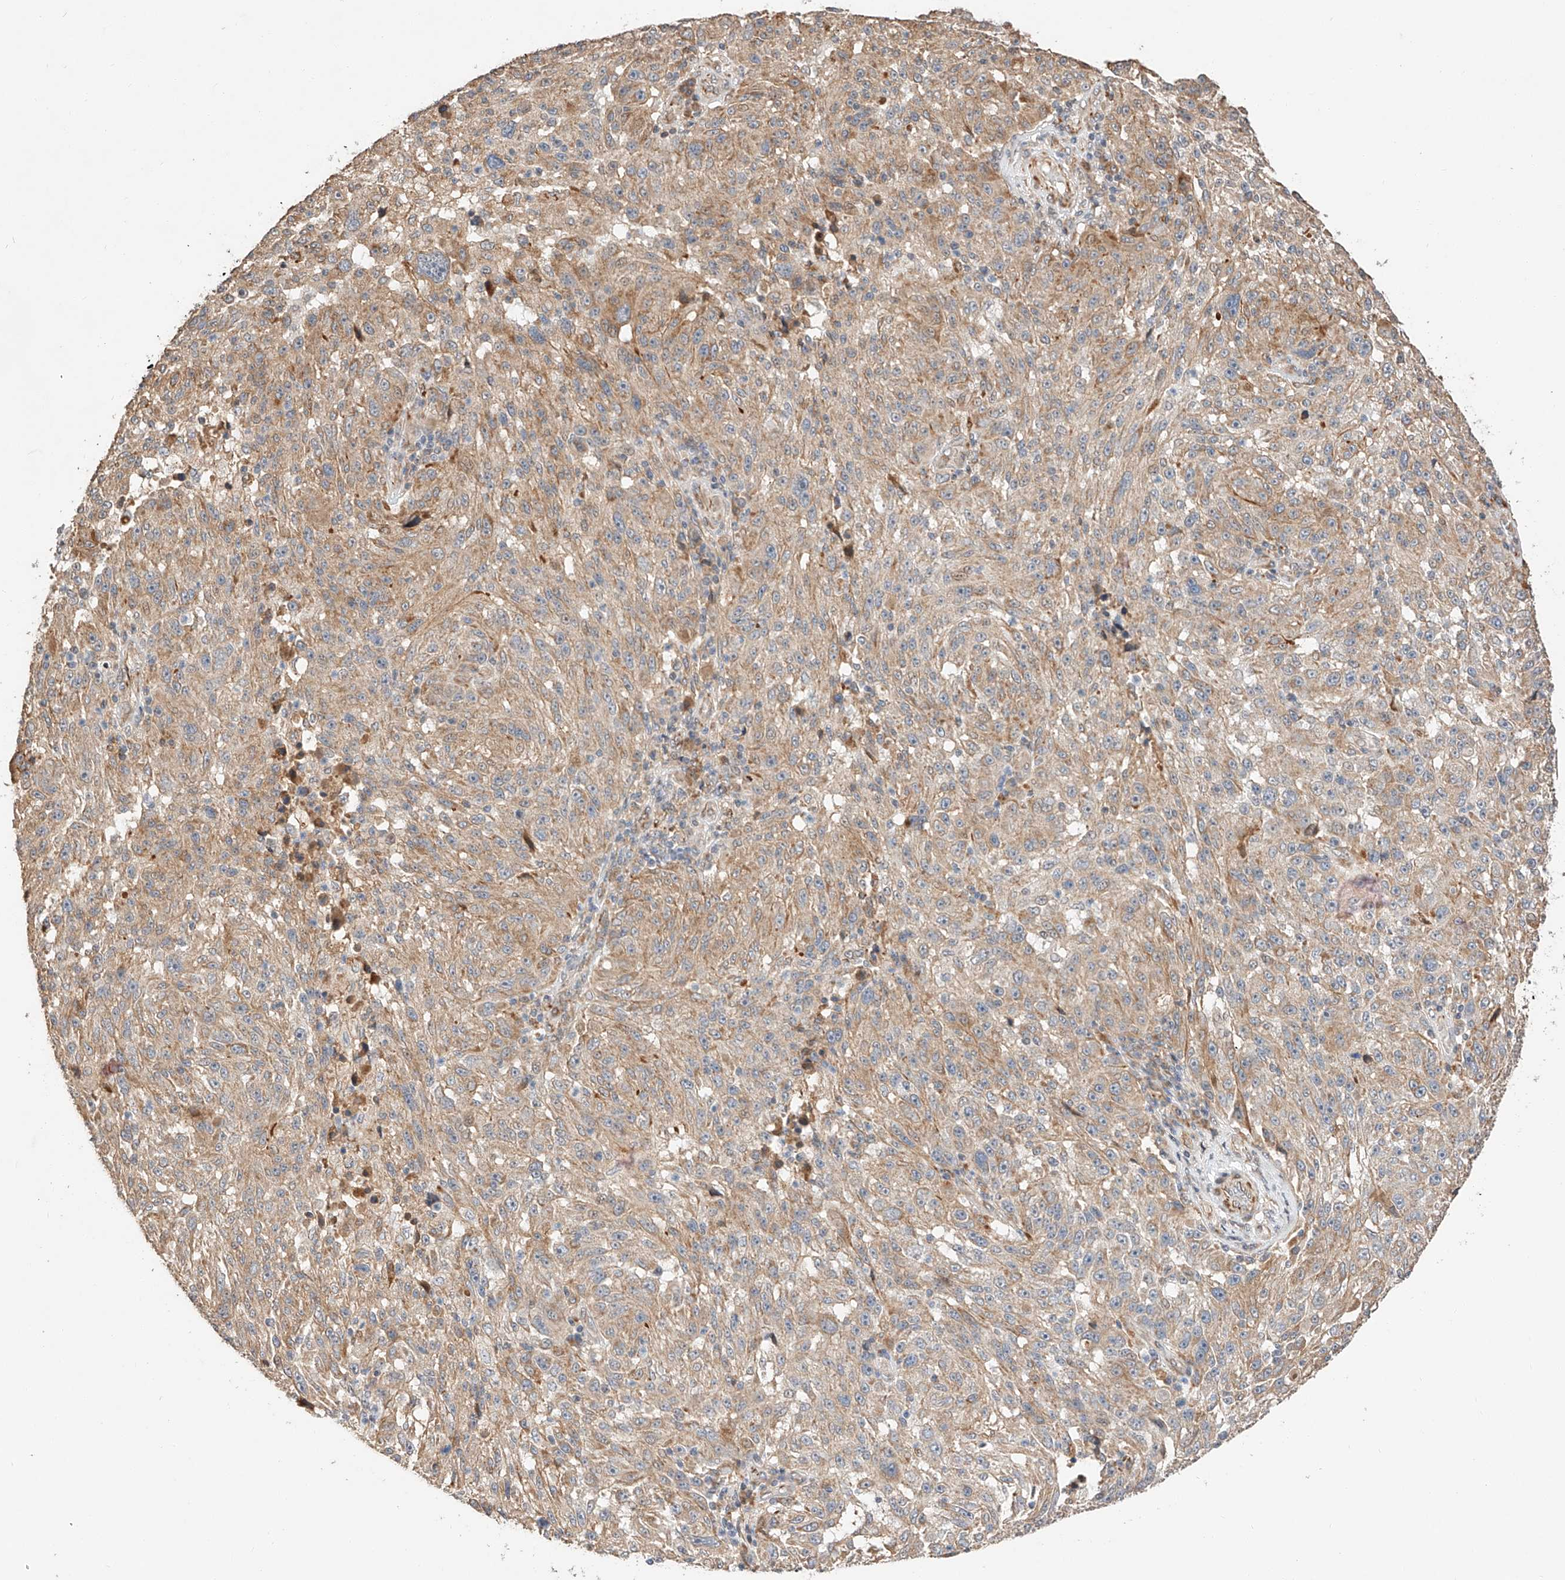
{"staining": {"intensity": "weak", "quantity": ">75%", "location": "cytoplasmic/membranous"}, "tissue": "melanoma", "cell_type": "Tumor cells", "image_type": "cancer", "snomed": [{"axis": "morphology", "description": "Malignant melanoma, NOS"}, {"axis": "topography", "description": "Skin"}], "caption": "Weak cytoplasmic/membranous expression for a protein is present in about >75% of tumor cells of melanoma using immunohistochemistry (IHC).", "gene": "SUSD6", "patient": {"sex": "male", "age": 53}}